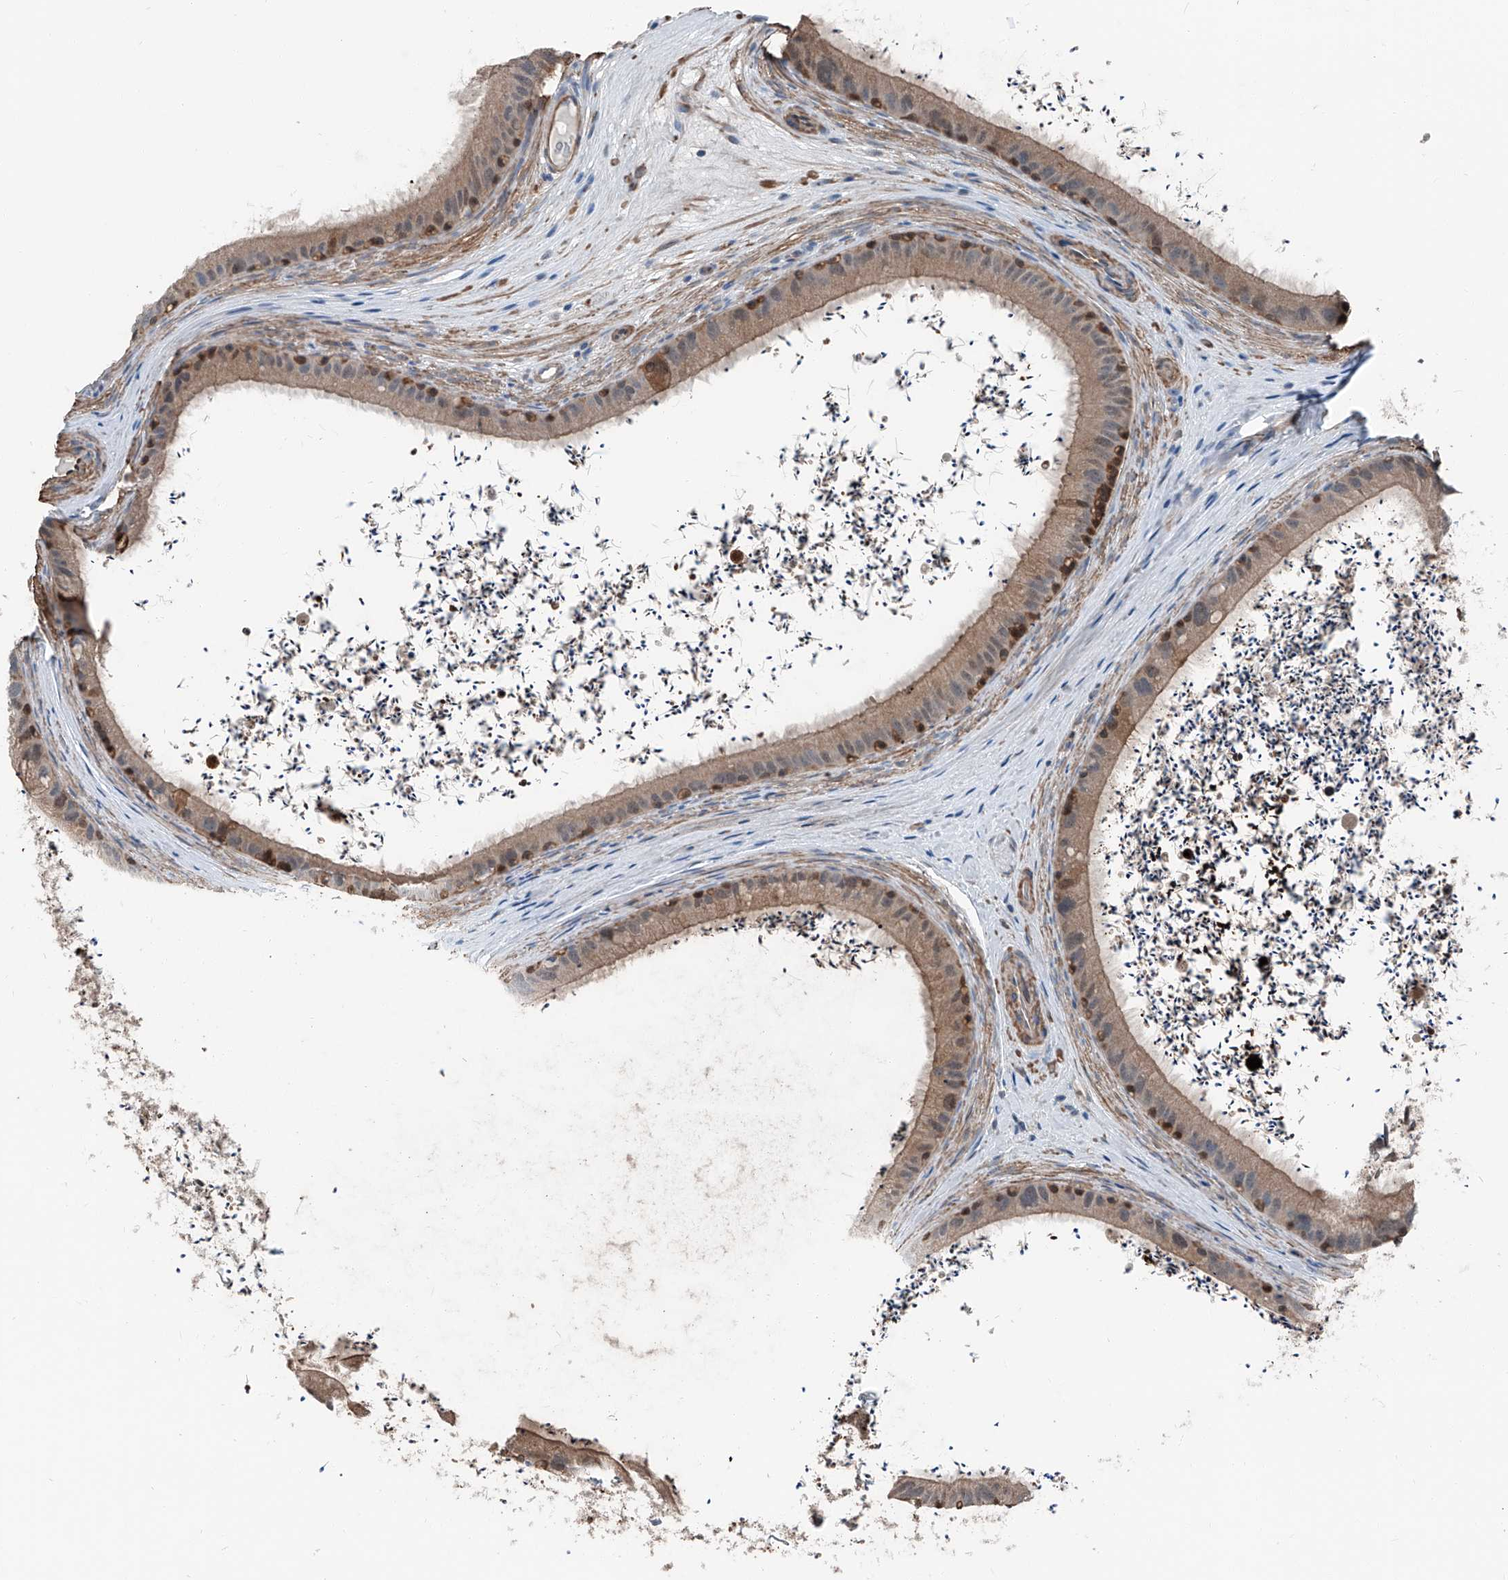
{"staining": {"intensity": "moderate", "quantity": "25%-75%", "location": "cytoplasmic/membranous,nuclear"}, "tissue": "epididymis", "cell_type": "Glandular cells", "image_type": "normal", "snomed": [{"axis": "morphology", "description": "Normal tissue, NOS"}, {"axis": "topography", "description": "Epididymis, spermatic cord, NOS"}], "caption": "Epididymis stained for a protein (brown) displays moderate cytoplasmic/membranous,nuclear positive staining in approximately 25%-75% of glandular cells.", "gene": "HSPA6", "patient": {"sex": "male", "age": 50}}